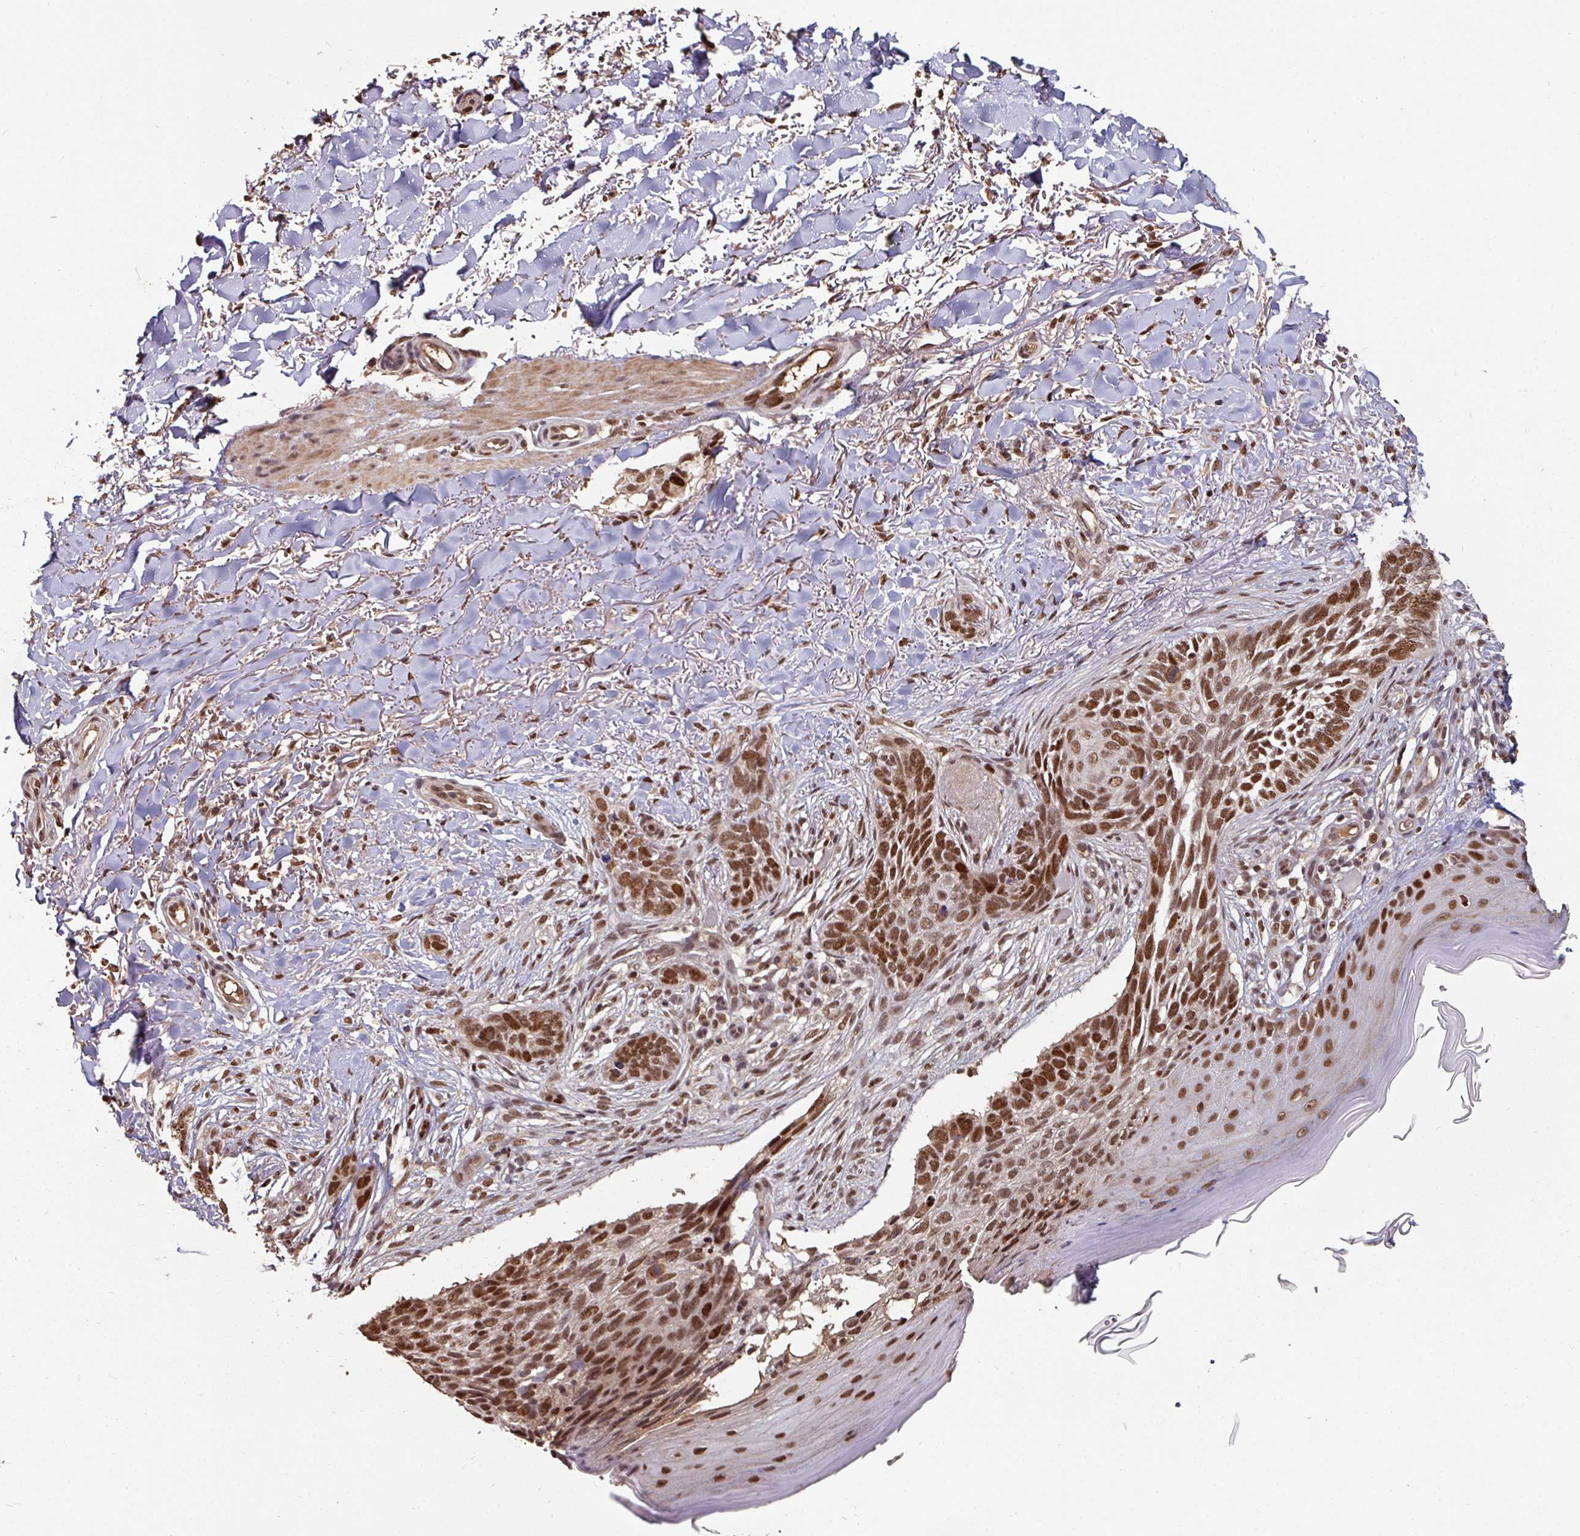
{"staining": {"intensity": "strong", "quantity": ">75%", "location": "nuclear"}, "tissue": "skin cancer", "cell_type": "Tumor cells", "image_type": "cancer", "snomed": [{"axis": "morphology", "description": "Normal tissue, NOS"}, {"axis": "morphology", "description": "Basal cell carcinoma"}, {"axis": "topography", "description": "Skin"}], "caption": "Immunohistochemical staining of skin cancer (basal cell carcinoma) exhibits high levels of strong nuclear protein positivity in approximately >75% of tumor cells.", "gene": "POLD1", "patient": {"sex": "female", "age": 67}}